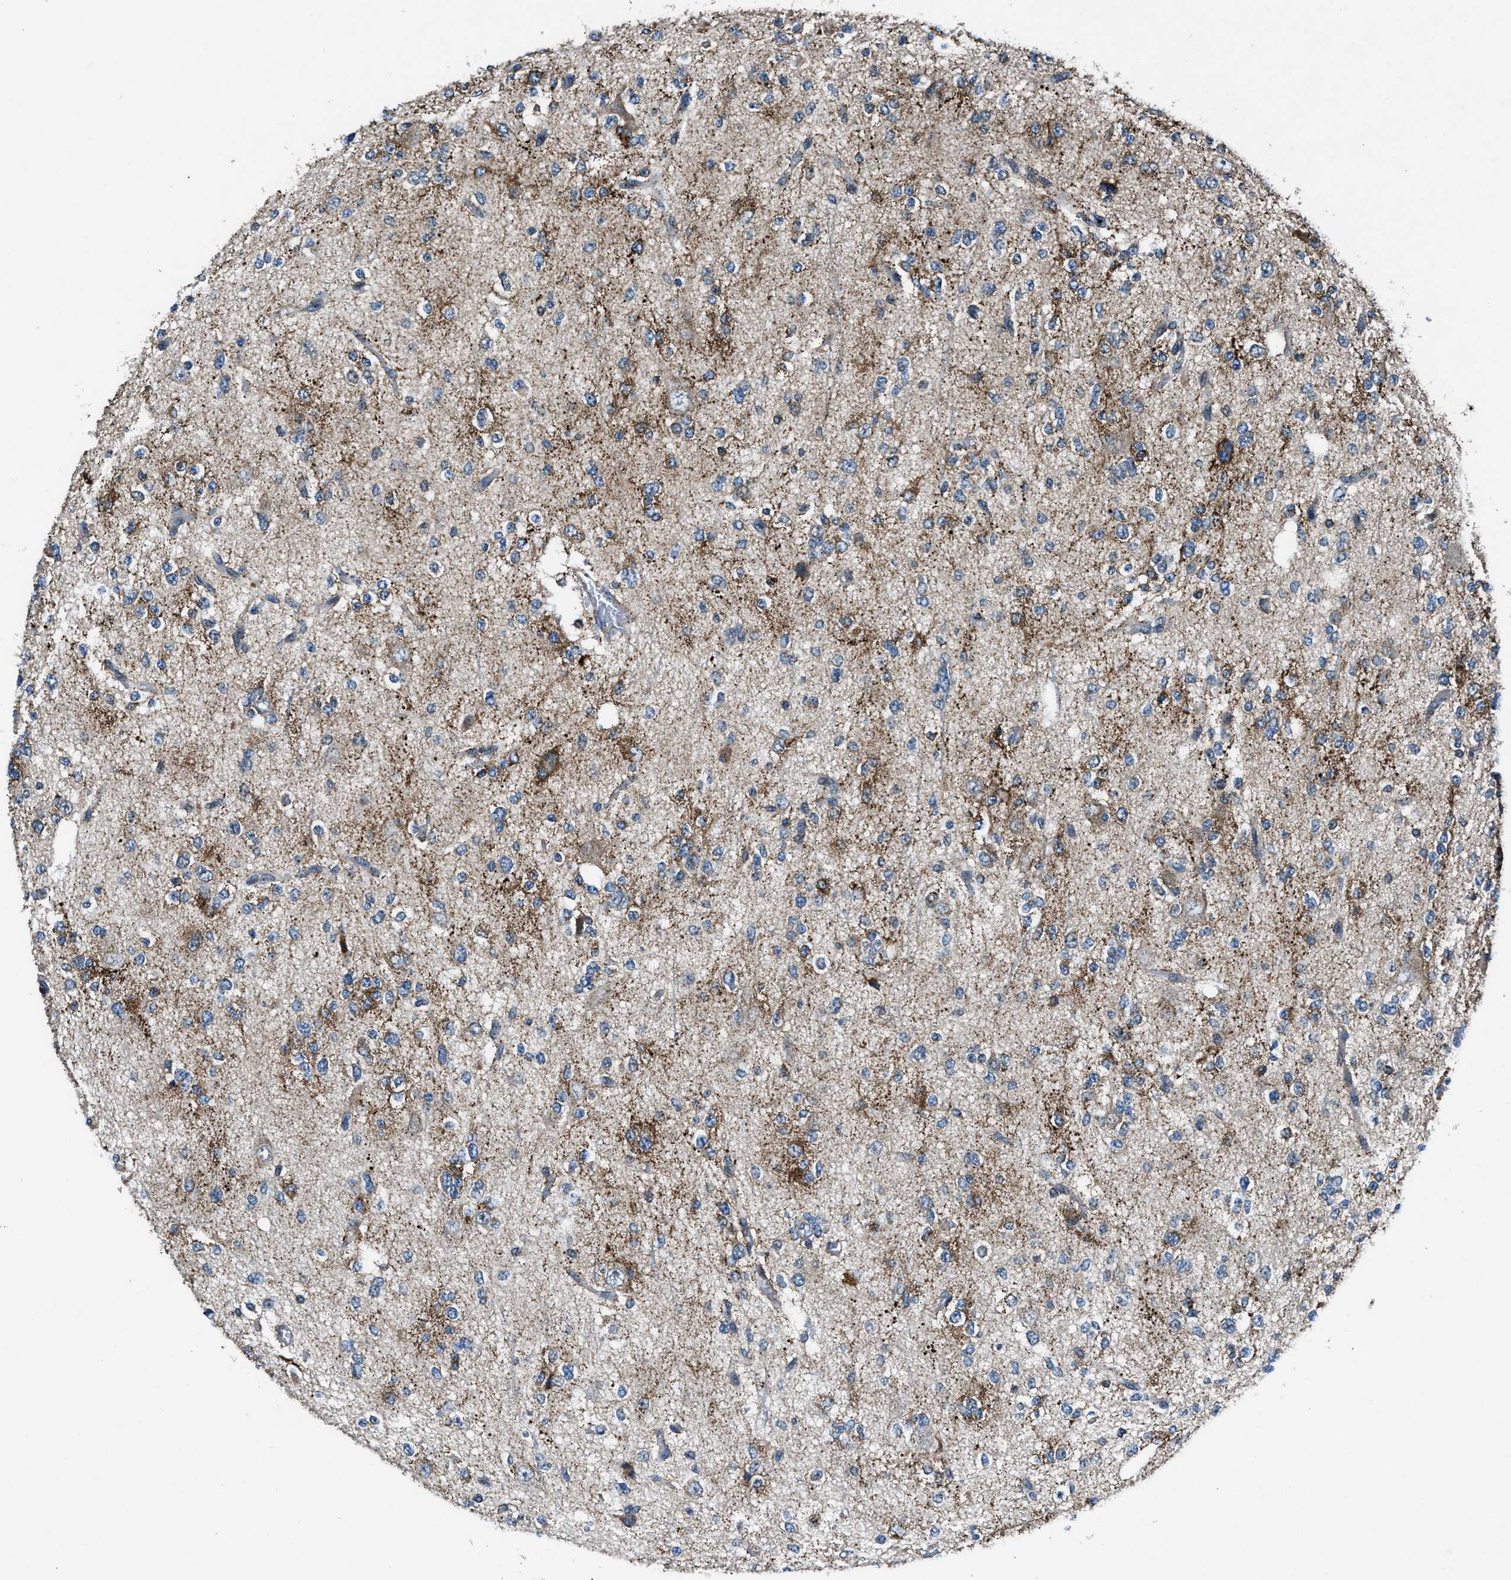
{"staining": {"intensity": "weak", "quantity": "25%-75%", "location": "cytoplasmic/membranous"}, "tissue": "glioma", "cell_type": "Tumor cells", "image_type": "cancer", "snomed": [{"axis": "morphology", "description": "Glioma, malignant, Low grade"}, {"axis": "topography", "description": "Brain"}], "caption": "An immunohistochemistry (IHC) image of tumor tissue is shown. Protein staining in brown highlights weak cytoplasmic/membranous positivity in malignant glioma (low-grade) within tumor cells.", "gene": "FAM221A", "patient": {"sex": "male", "age": 38}}